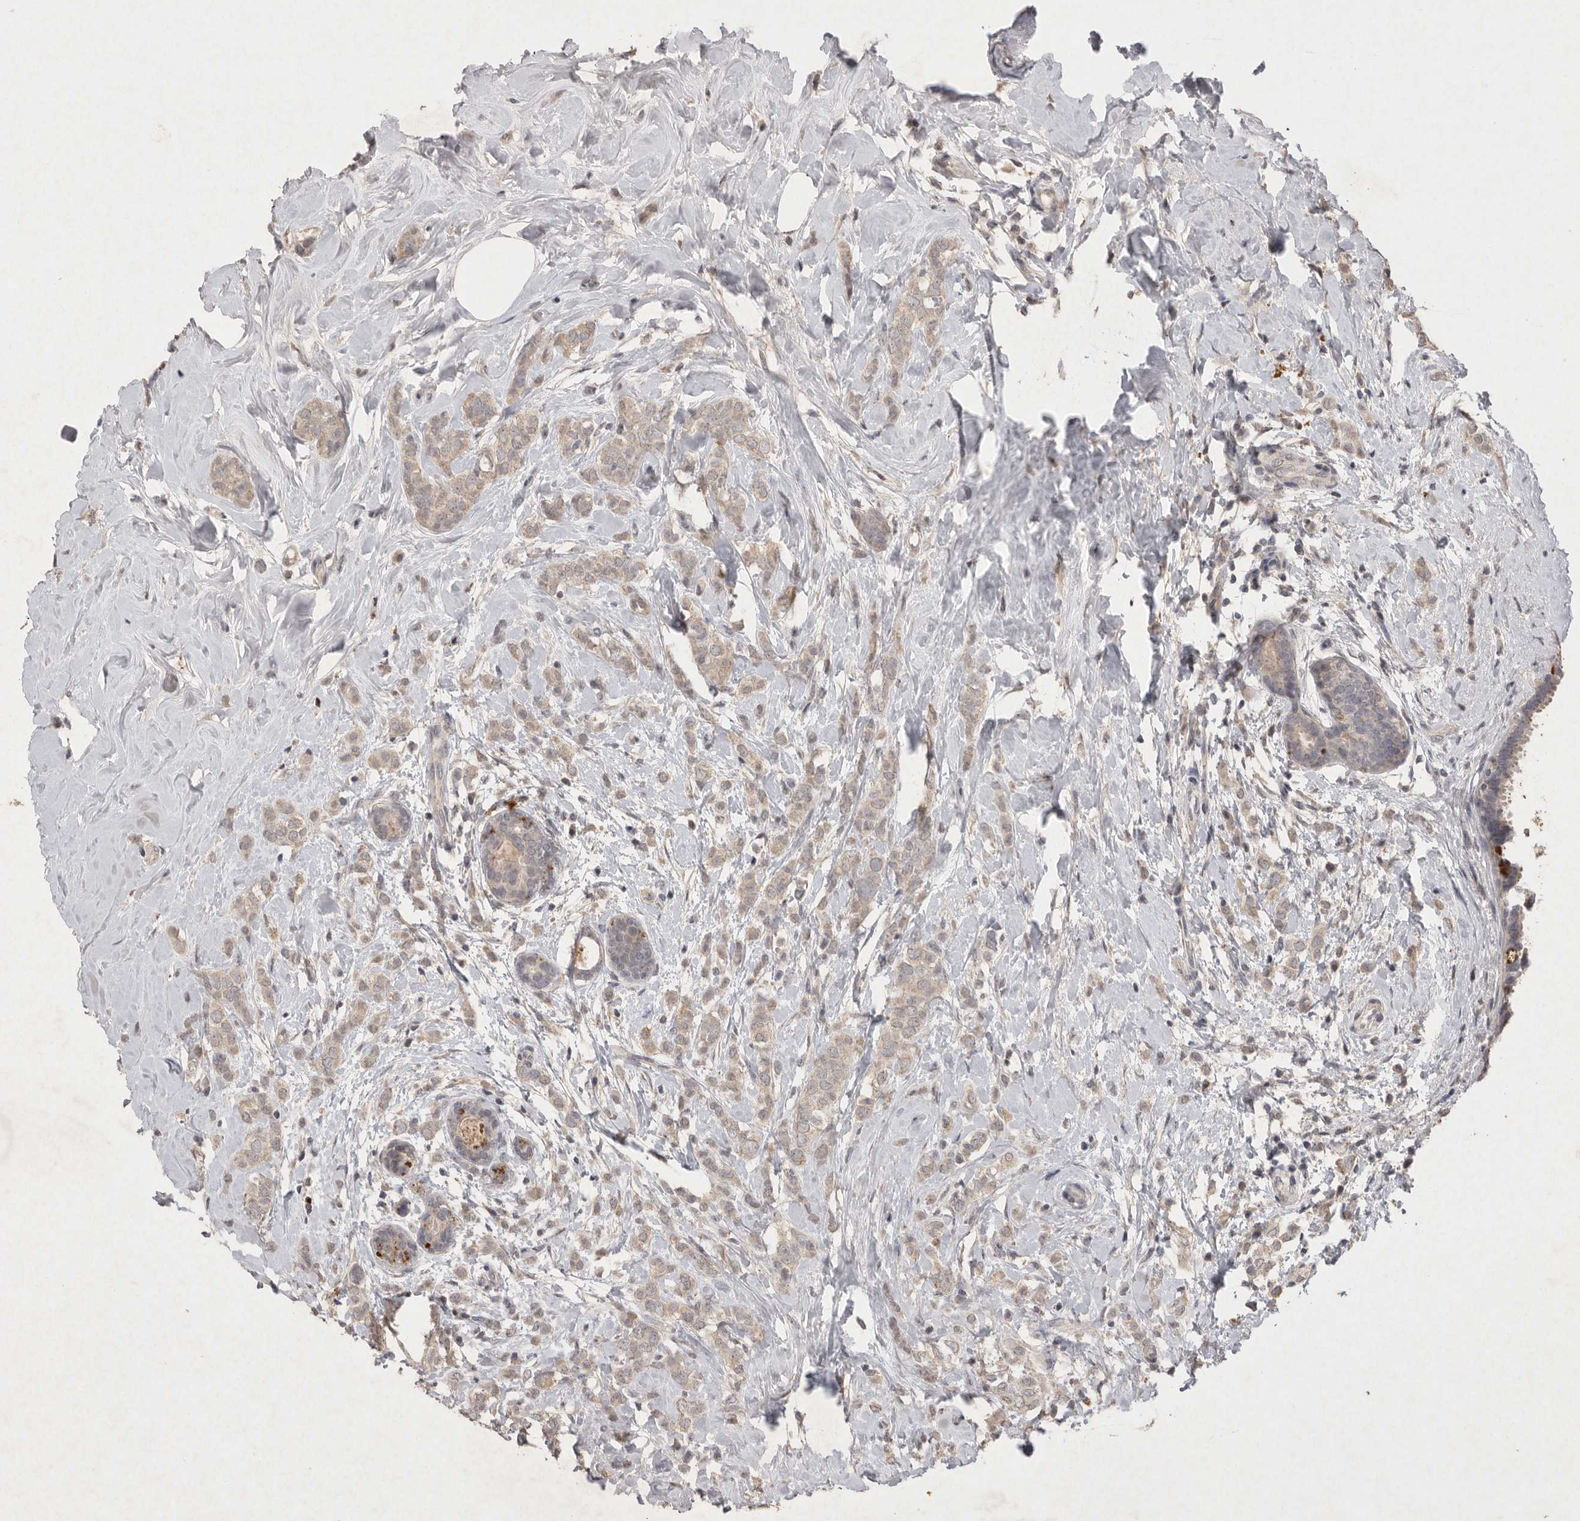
{"staining": {"intensity": "weak", "quantity": ">75%", "location": "cytoplasmic/membranous"}, "tissue": "breast cancer", "cell_type": "Tumor cells", "image_type": "cancer", "snomed": [{"axis": "morphology", "description": "Lobular carcinoma"}, {"axis": "topography", "description": "Breast"}], "caption": "High-power microscopy captured an IHC micrograph of breast cancer (lobular carcinoma), revealing weak cytoplasmic/membranous staining in approximately >75% of tumor cells.", "gene": "APLNR", "patient": {"sex": "female", "age": 47}}